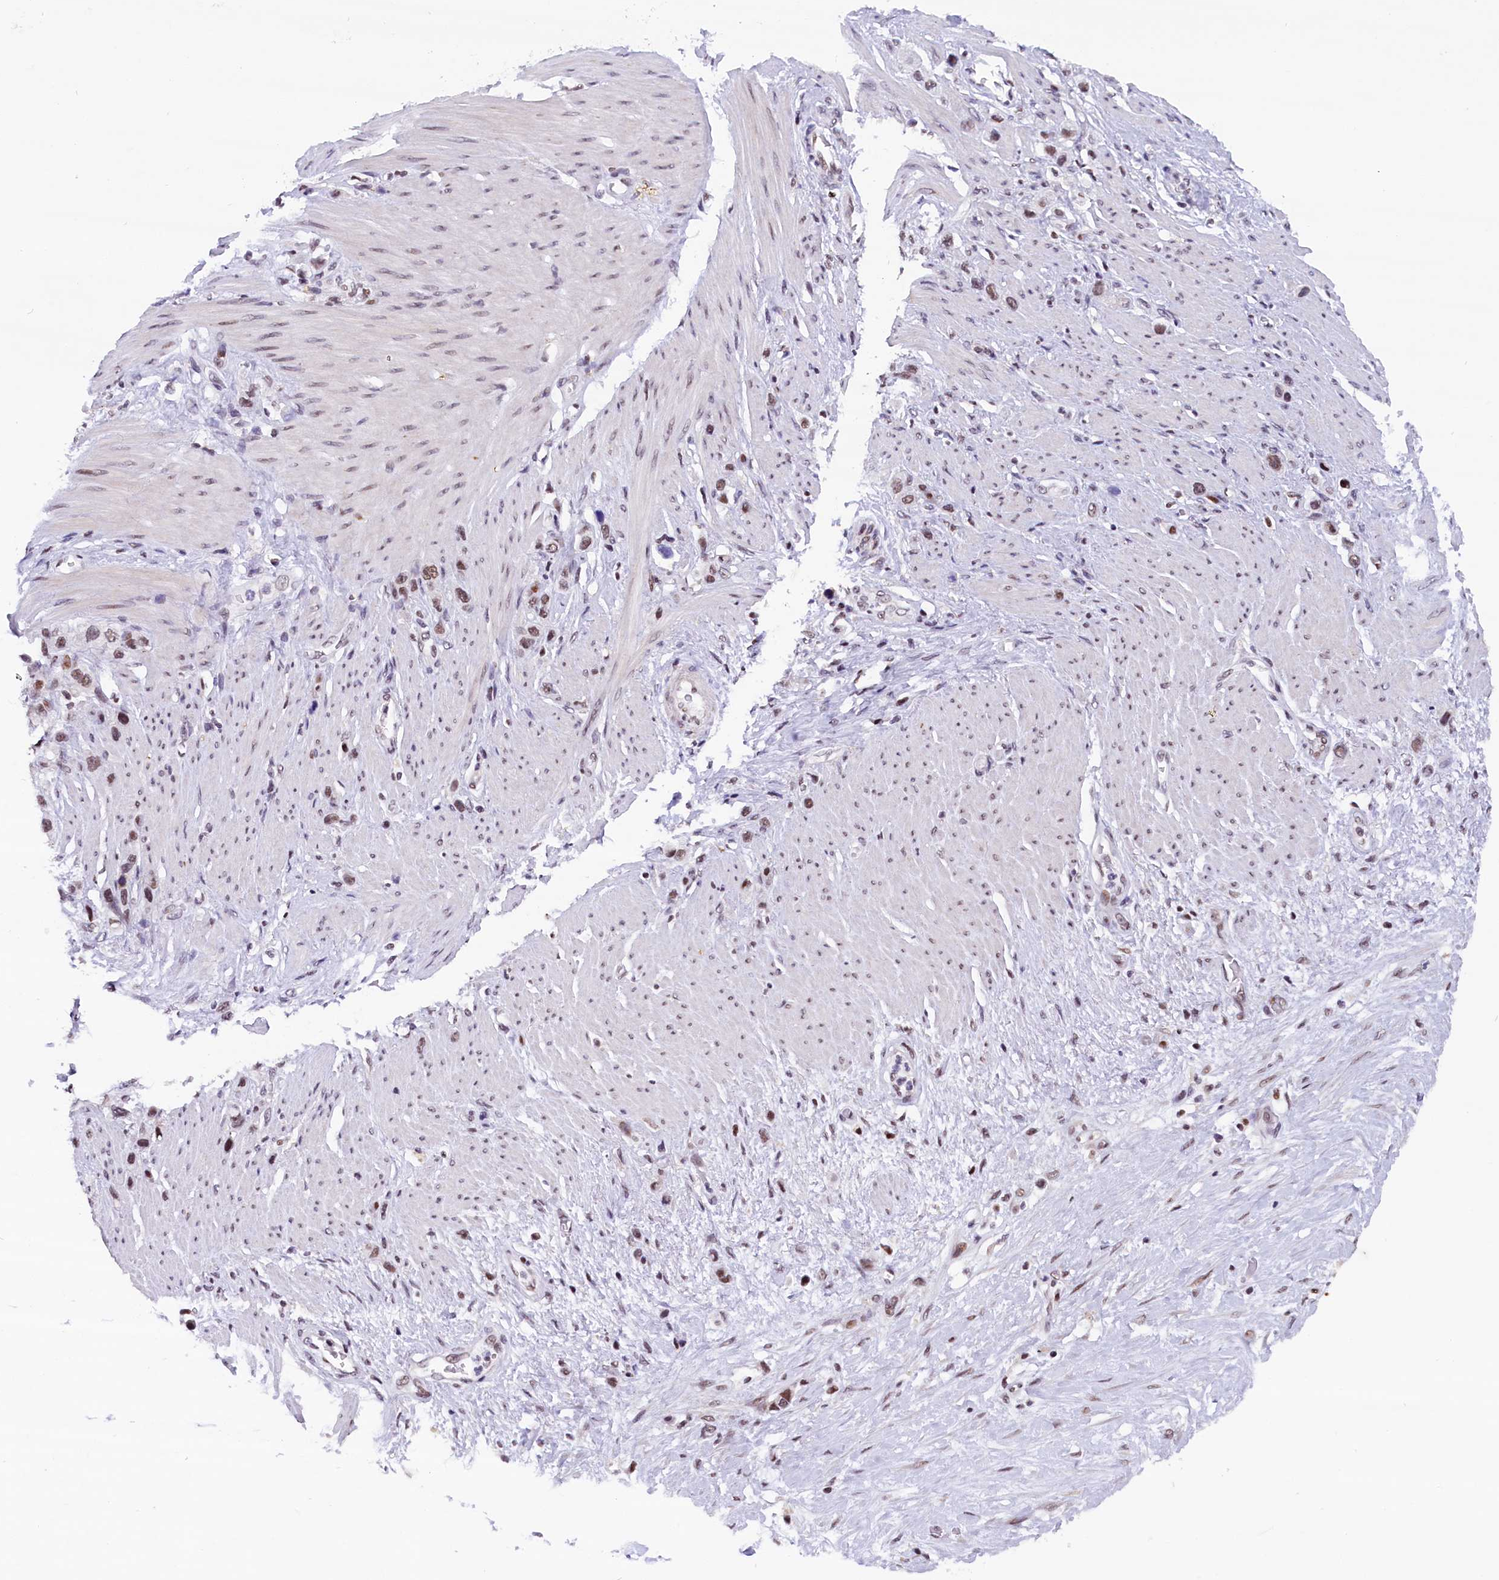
{"staining": {"intensity": "weak", "quantity": ">75%", "location": "nuclear"}, "tissue": "stomach cancer", "cell_type": "Tumor cells", "image_type": "cancer", "snomed": [{"axis": "morphology", "description": "Adenocarcinoma, NOS"}, {"axis": "morphology", "description": "Adenocarcinoma, High grade"}, {"axis": "topography", "description": "Stomach, upper"}, {"axis": "topography", "description": "Stomach, lower"}], "caption": "This histopathology image exhibits stomach cancer stained with immunohistochemistry (IHC) to label a protein in brown. The nuclear of tumor cells show weak positivity for the protein. Nuclei are counter-stained blue.", "gene": "CDYL2", "patient": {"sex": "female", "age": 65}}